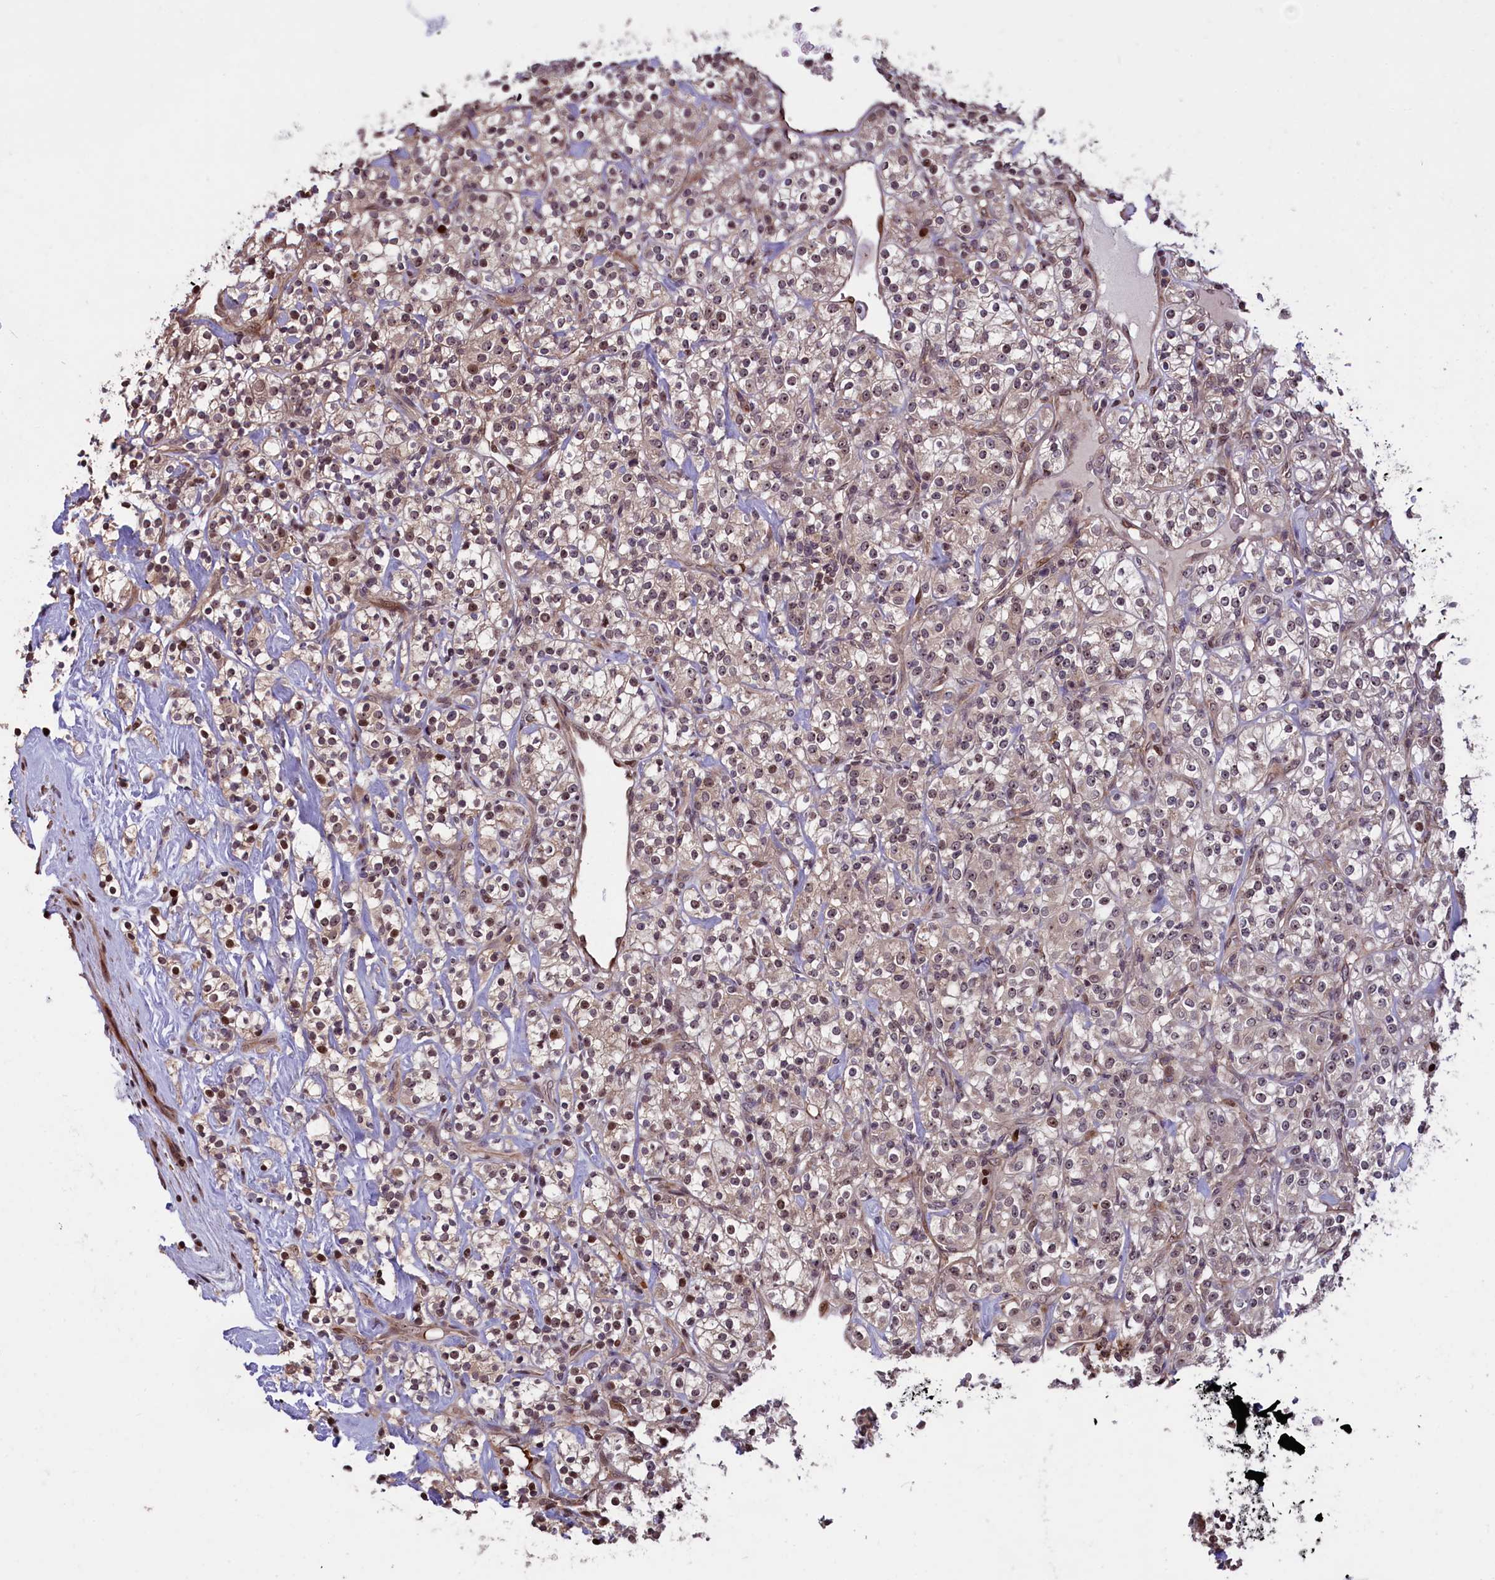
{"staining": {"intensity": "weak", "quantity": ">75%", "location": "cytoplasmic/membranous,nuclear"}, "tissue": "renal cancer", "cell_type": "Tumor cells", "image_type": "cancer", "snomed": [{"axis": "morphology", "description": "Adenocarcinoma, NOS"}, {"axis": "topography", "description": "Kidney"}], "caption": "Protein analysis of renal cancer tissue exhibits weak cytoplasmic/membranous and nuclear staining in approximately >75% of tumor cells.", "gene": "SHFL", "patient": {"sex": "male", "age": 77}}